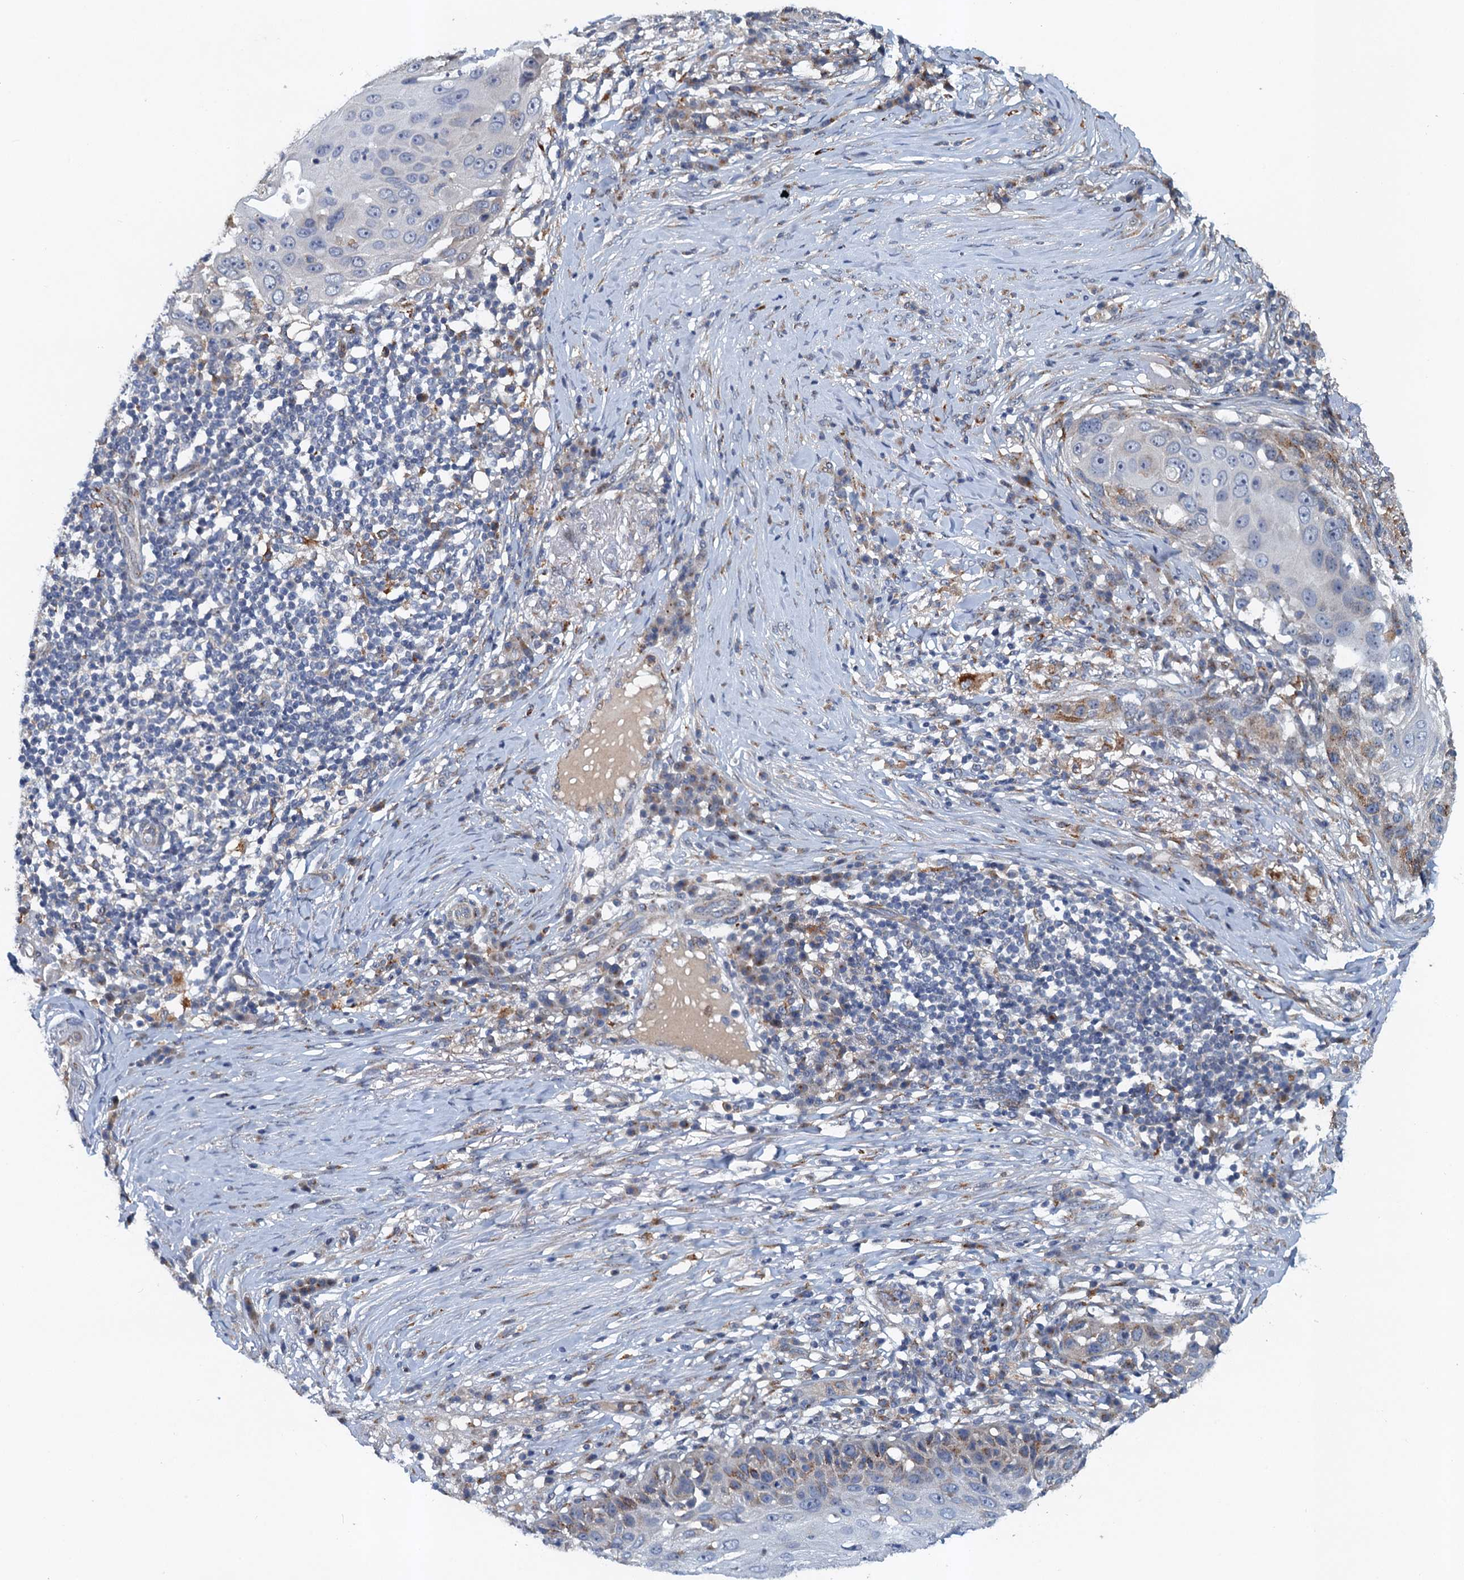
{"staining": {"intensity": "negative", "quantity": "none", "location": "none"}, "tissue": "skin cancer", "cell_type": "Tumor cells", "image_type": "cancer", "snomed": [{"axis": "morphology", "description": "Squamous cell carcinoma, NOS"}, {"axis": "topography", "description": "Skin"}], "caption": "The histopathology image displays no staining of tumor cells in squamous cell carcinoma (skin).", "gene": "NBEA", "patient": {"sex": "female", "age": 44}}